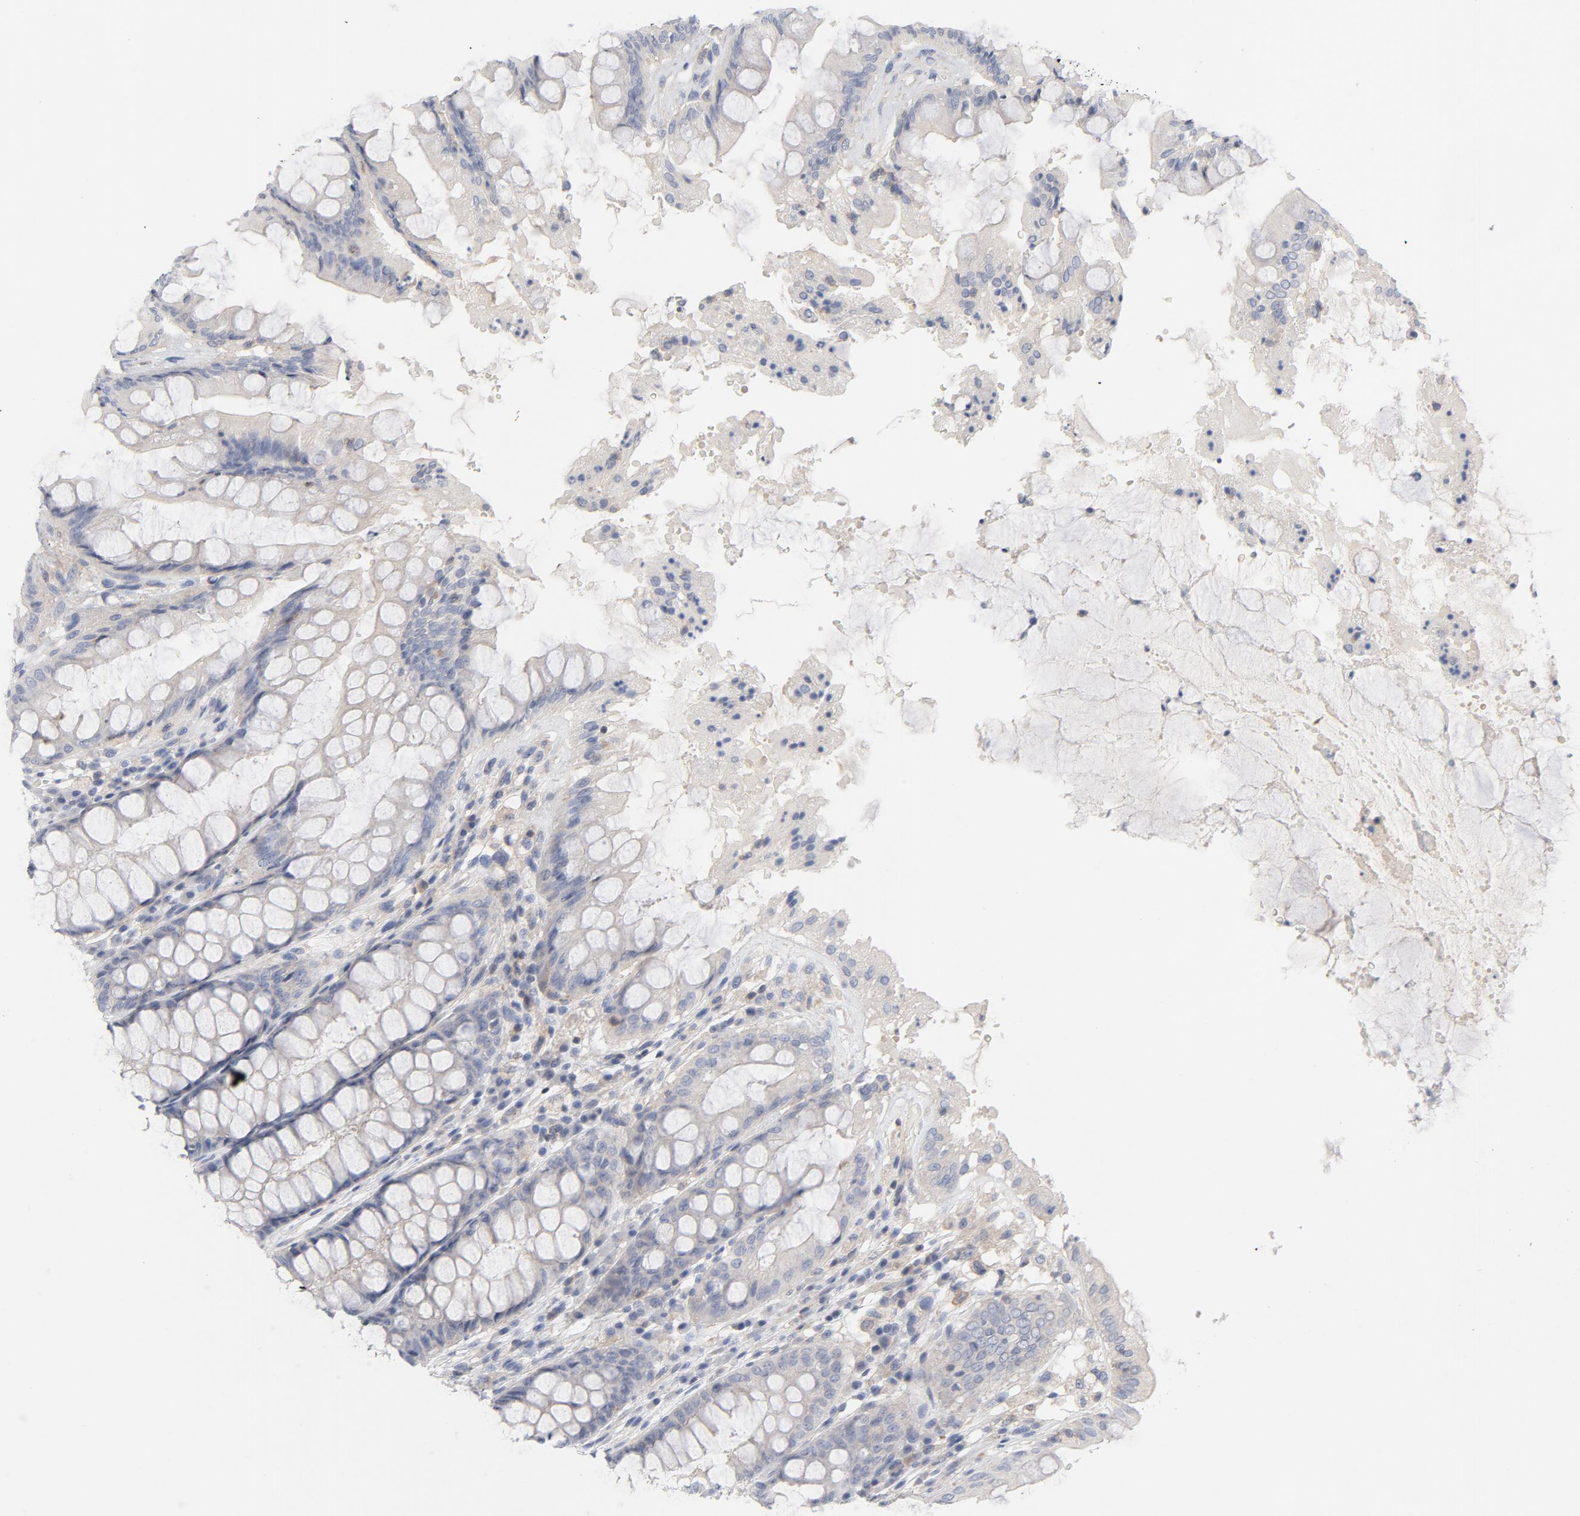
{"staining": {"intensity": "weak", "quantity": ">75%", "location": "cytoplasmic/membranous"}, "tissue": "rectum", "cell_type": "Glandular cells", "image_type": "normal", "snomed": [{"axis": "morphology", "description": "Normal tissue, NOS"}, {"axis": "topography", "description": "Rectum"}], "caption": "Immunohistochemistry staining of unremarkable rectum, which exhibits low levels of weak cytoplasmic/membranous expression in about >75% of glandular cells indicating weak cytoplasmic/membranous protein positivity. The staining was performed using DAB (brown) for protein detection and nuclei were counterstained in hematoxylin (blue).", "gene": "ROCK1", "patient": {"sex": "female", "age": 46}}